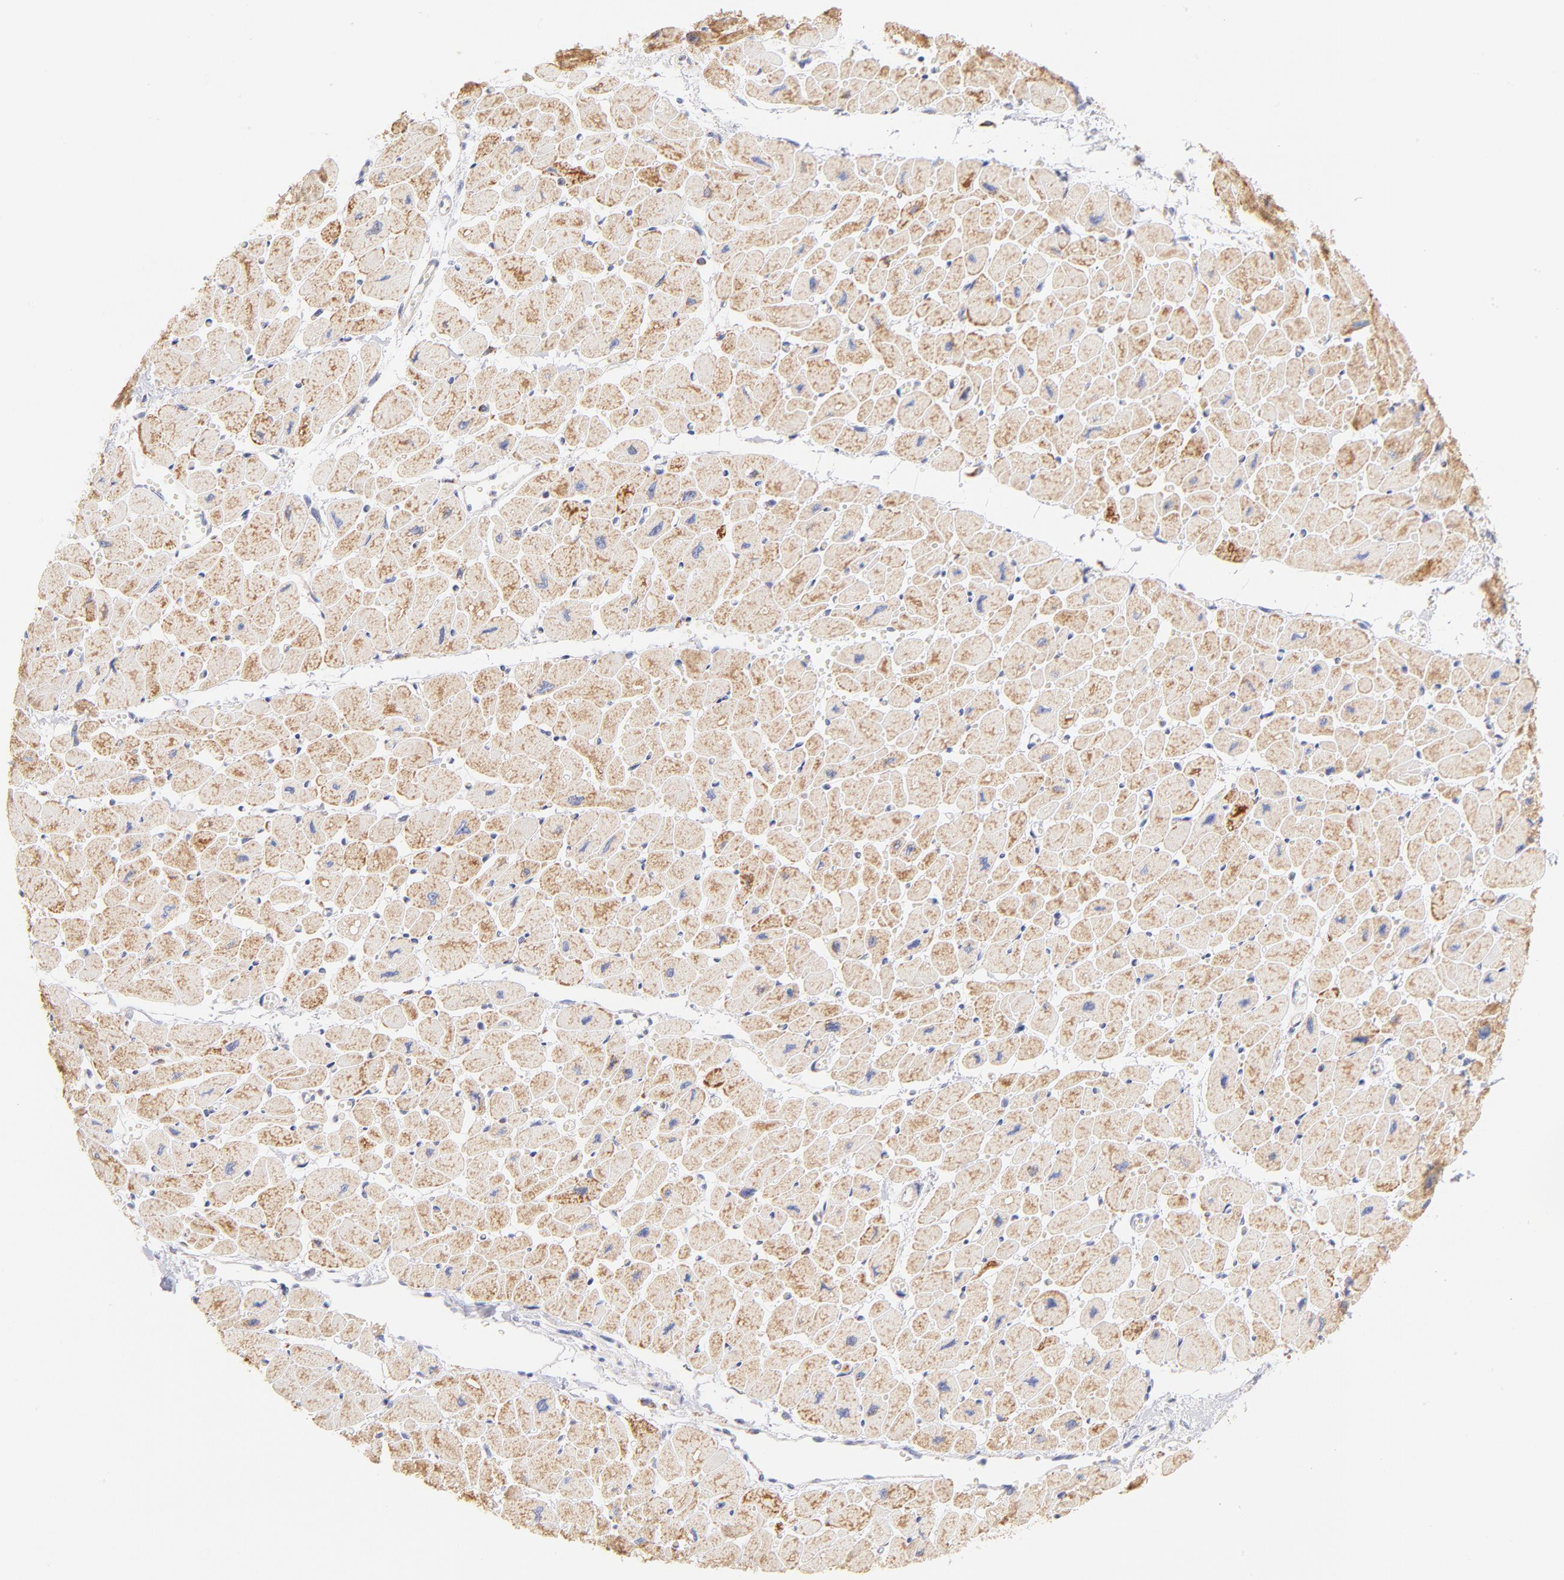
{"staining": {"intensity": "weak", "quantity": ">75%", "location": "cytoplasmic/membranous"}, "tissue": "heart muscle", "cell_type": "Cardiomyocytes", "image_type": "normal", "snomed": [{"axis": "morphology", "description": "Normal tissue, NOS"}, {"axis": "topography", "description": "Heart"}], "caption": "Immunohistochemical staining of unremarkable human heart muscle shows weak cytoplasmic/membranous protein positivity in approximately >75% of cardiomyocytes.", "gene": "AIFM1", "patient": {"sex": "female", "age": 54}}